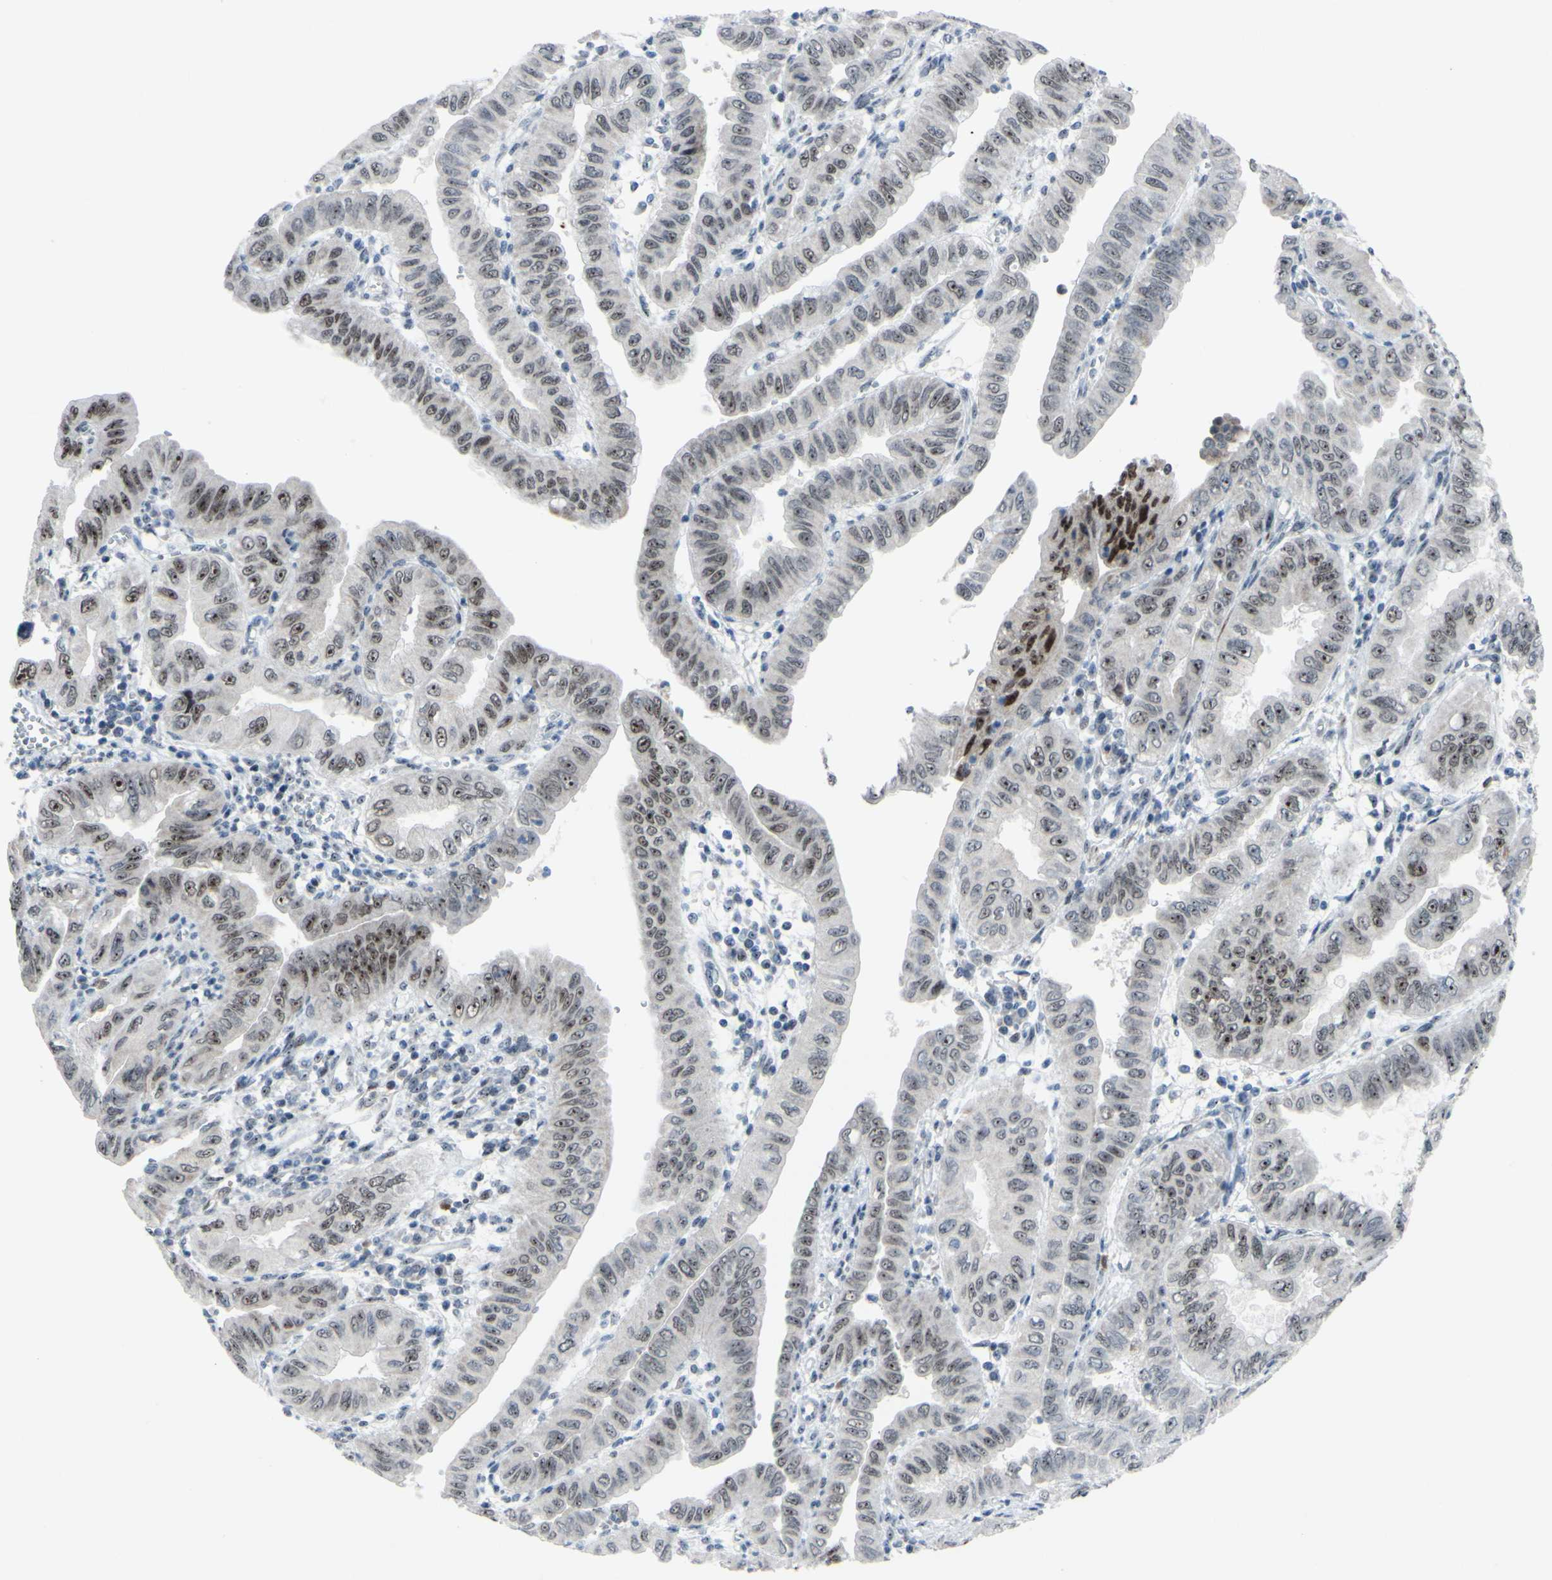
{"staining": {"intensity": "moderate", "quantity": "25%-75%", "location": "nuclear"}, "tissue": "pancreatic cancer", "cell_type": "Tumor cells", "image_type": "cancer", "snomed": [{"axis": "morphology", "description": "Normal tissue, NOS"}, {"axis": "topography", "description": "Lymph node"}], "caption": "Protein expression analysis of human pancreatic cancer reveals moderate nuclear expression in about 25%-75% of tumor cells. Nuclei are stained in blue.", "gene": "POLR1A", "patient": {"sex": "male", "age": 50}}